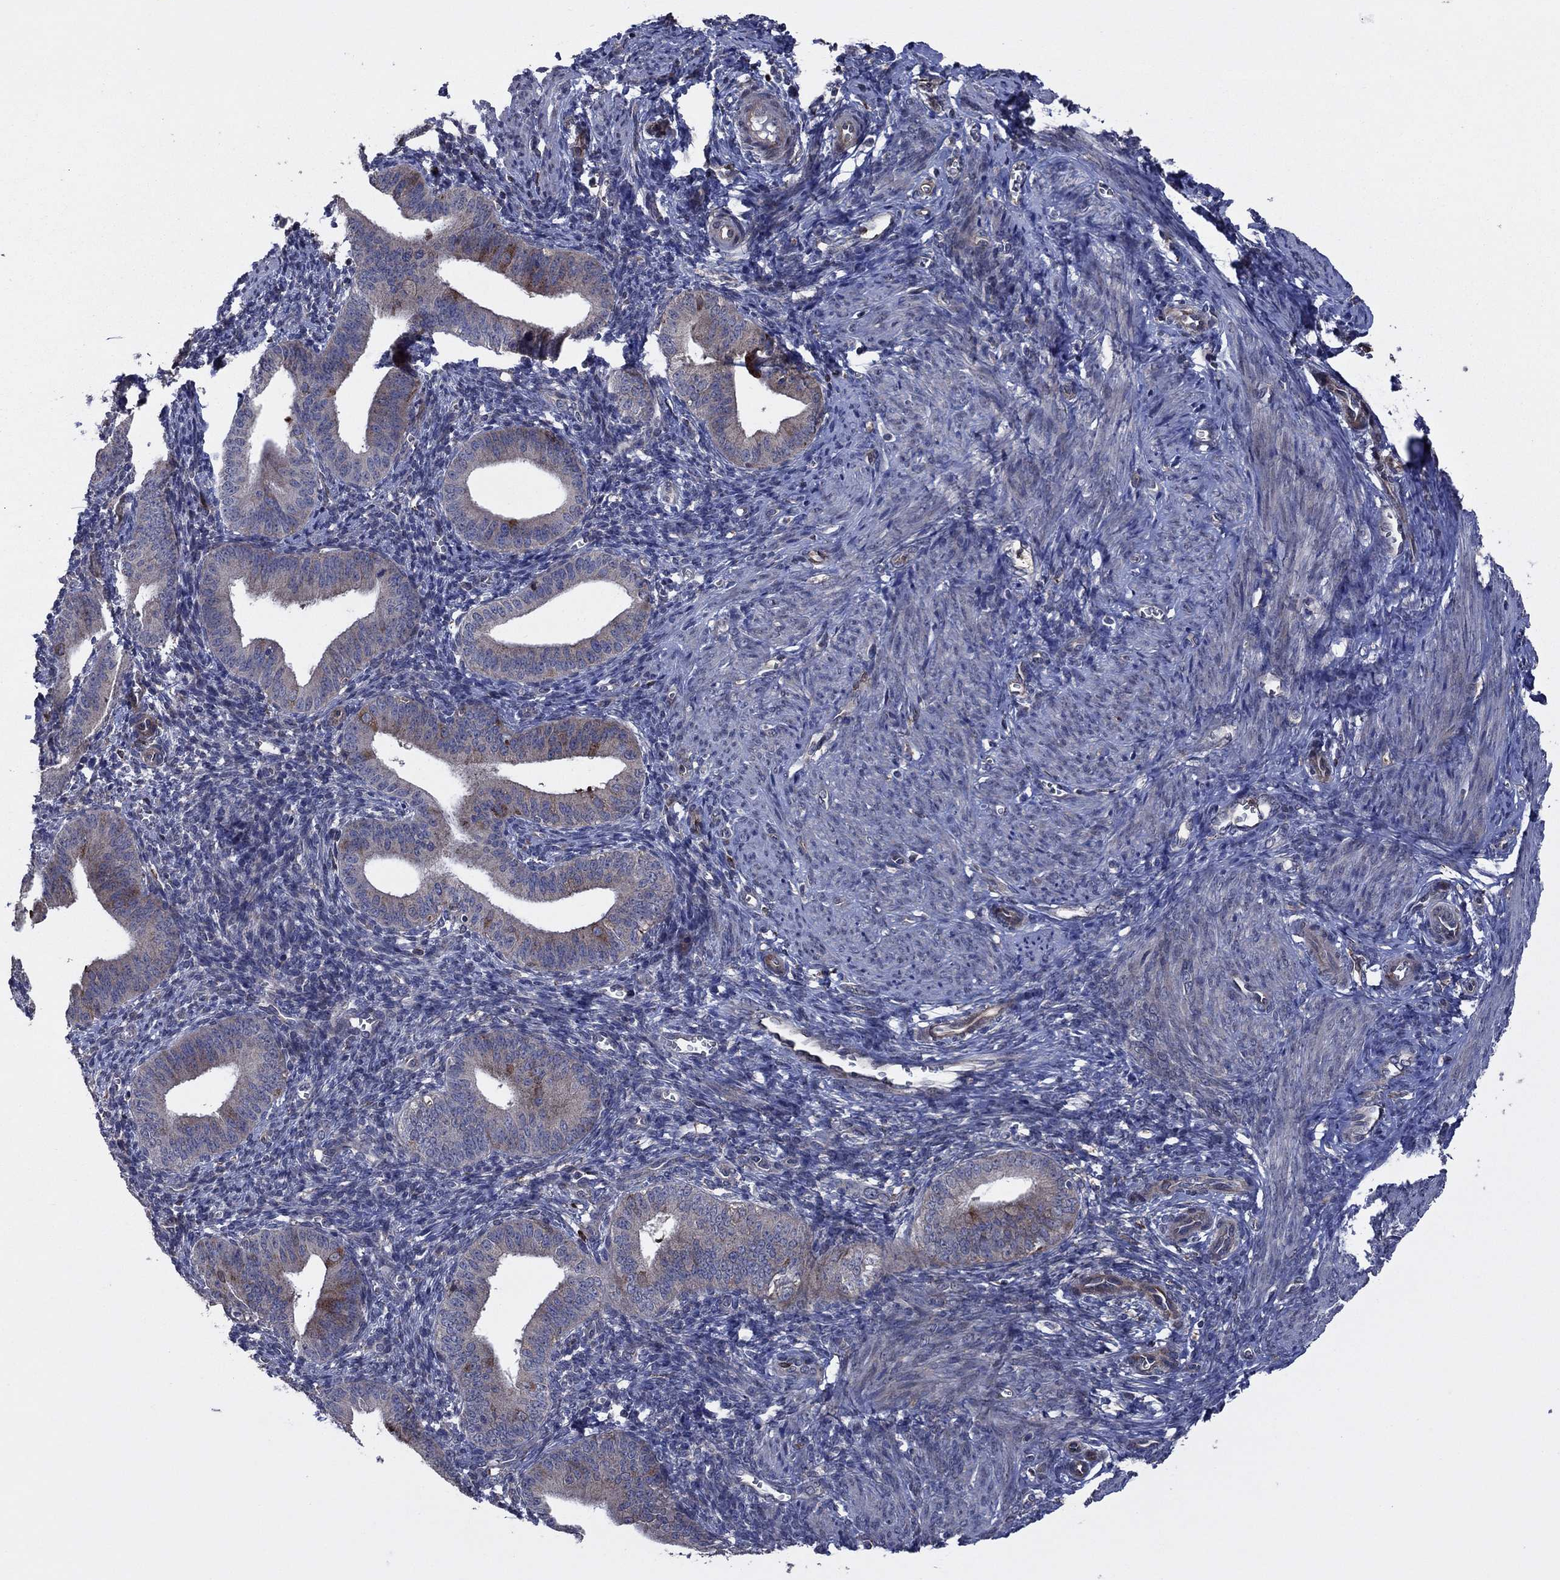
{"staining": {"intensity": "negative", "quantity": "none", "location": "none"}, "tissue": "endometrium", "cell_type": "Cells in endometrial stroma", "image_type": "normal", "snomed": [{"axis": "morphology", "description": "Normal tissue, NOS"}, {"axis": "topography", "description": "Endometrium"}], "caption": "An IHC photomicrograph of benign endometrium is shown. There is no staining in cells in endometrial stroma of endometrium.", "gene": "MEA1", "patient": {"sex": "female", "age": 42}}